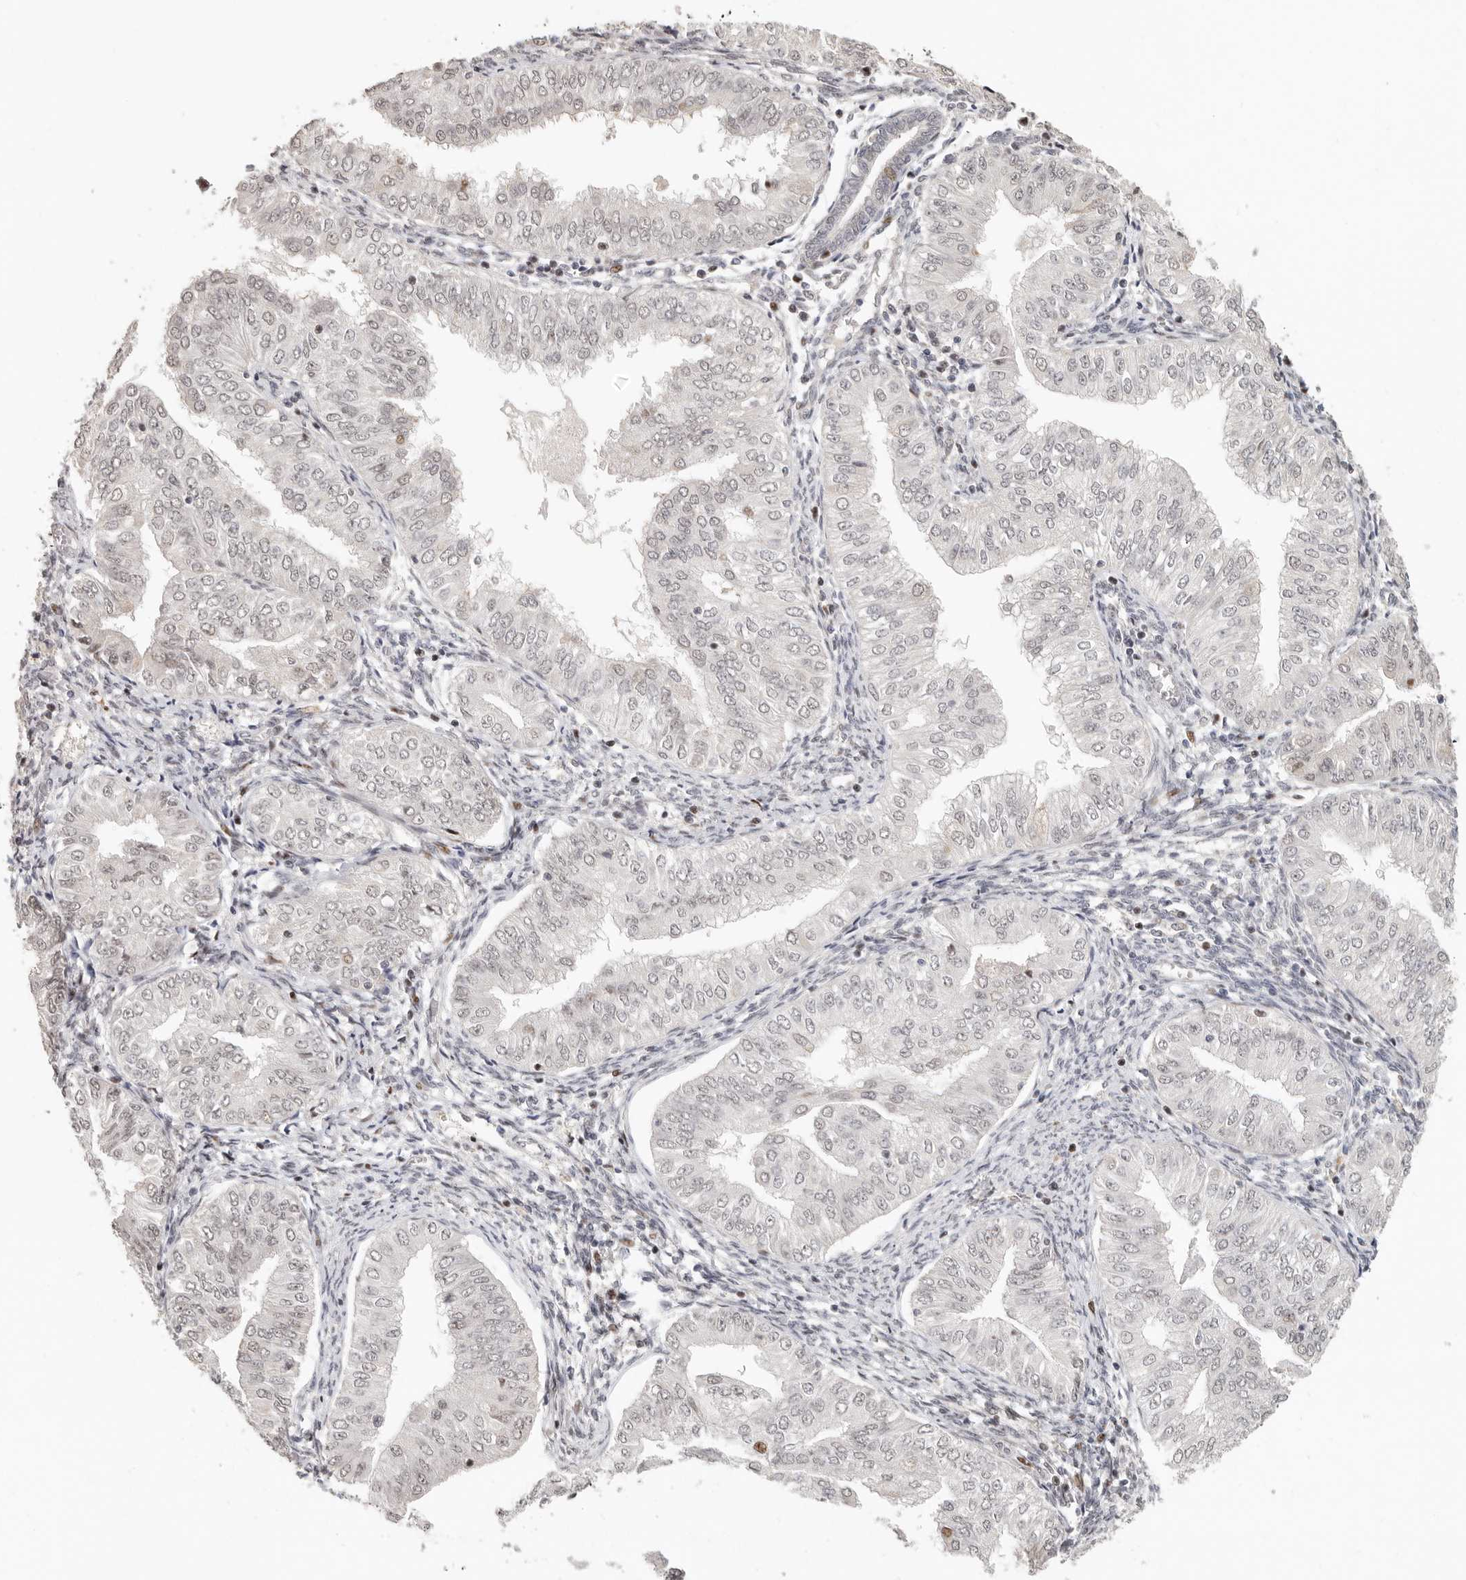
{"staining": {"intensity": "weak", "quantity": ">75%", "location": "nuclear"}, "tissue": "endometrial cancer", "cell_type": "Tumor cells", "image_type": "cancer", "snomed": [{"axis": "morphology", "description": "Normal tissue, NOS"}, {"axis": "morphology", "description": "Adenocarcinoma, NOS"}, {"axis": "topography", "description": "Endometrium"}], "caption": "A brown stain highlights weak nuclear expression of a protein in human endometrial cancer tumor cells.", "gene": "GPBP1L1", "patient": {"sex": "female", "age": 53}}